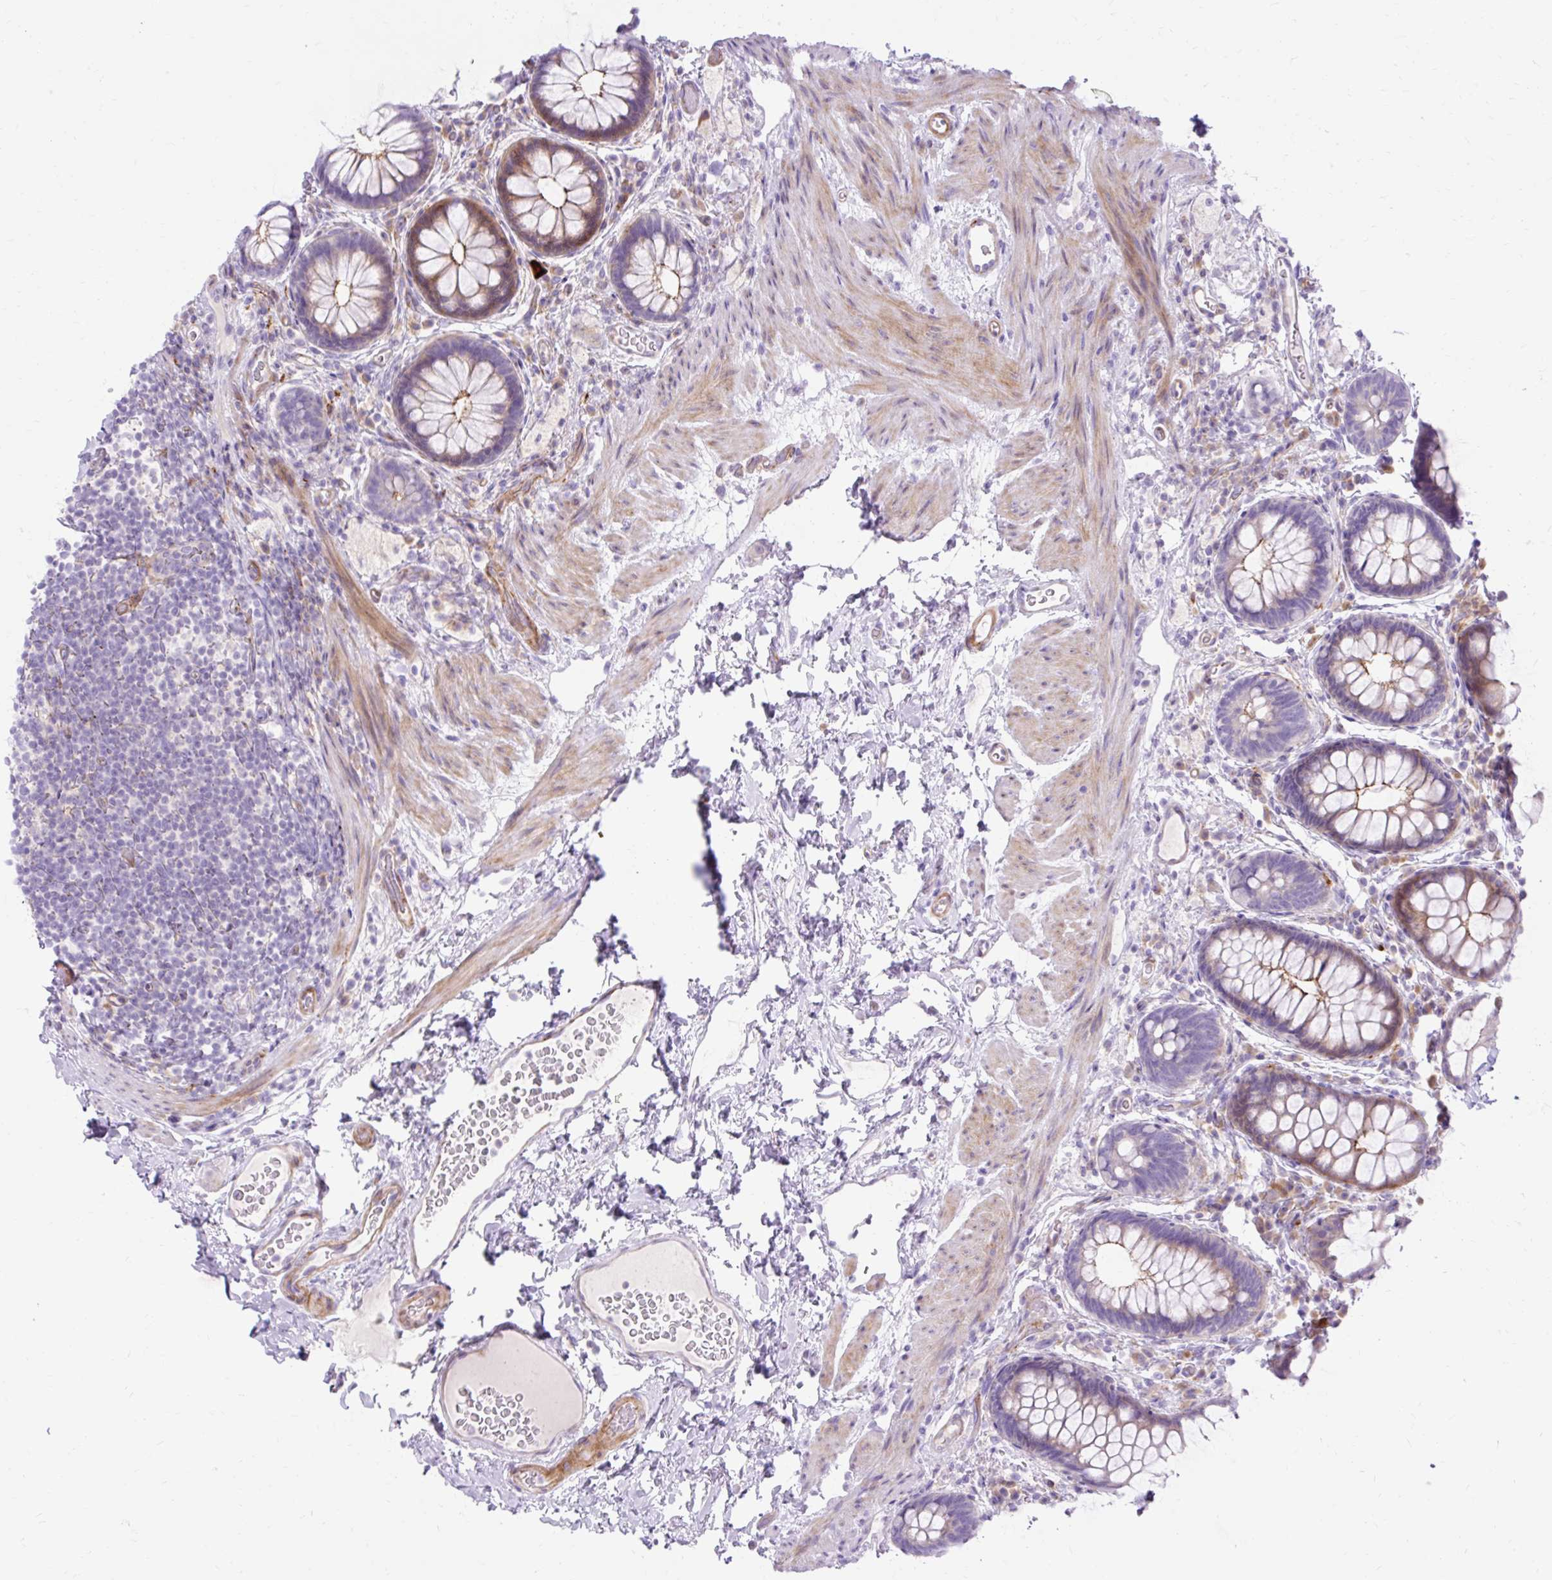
{"staining": {"intensity": "strong", "quantity": "25%-75%", "location": "cytoplasmic/membranous"}, "tissue": "rectum", "cell_type": "Glandular cells", "image_type": "normal", "snomed": [{"axis": "morphology", "description": "Normal tissue, NOS"}, {"axis": "topography", "description": "Rectum"}], "caption": "Protein staining reveals strong cytoplasmic/membranous staining in about 25%-75% of glandular cells in unremarkable rectum. (Stains: DAB (3,3'-diaminobenzidine) in brown, nuclei in blue, Microscopy: brightfield microscopy at high magnification).", "gene": "CORO7", "patient": {"sex": "female", "age": 69}}